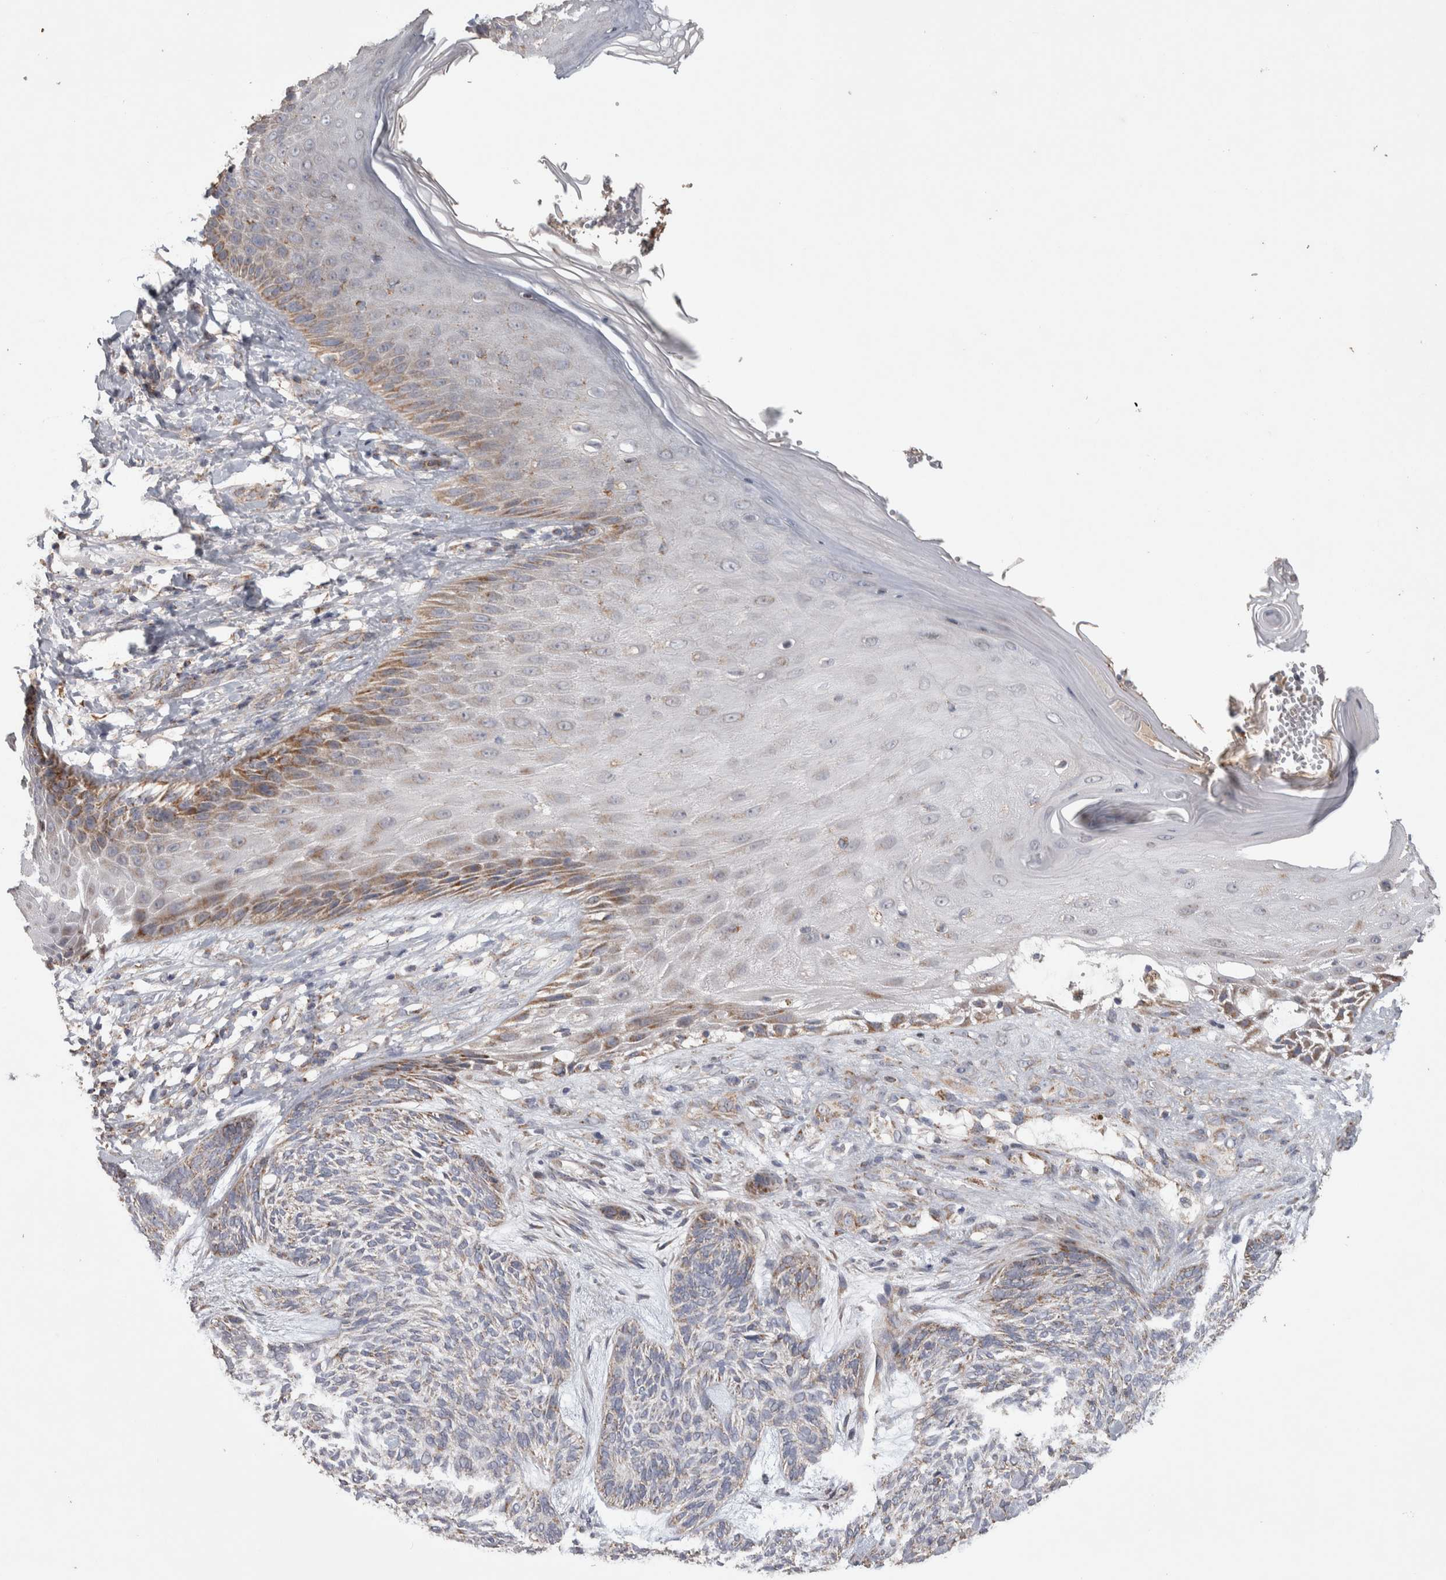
{"staining": {"intensity": "weak", "quantity": "25%-75%", "location": "cytoplasmic/membranous"}, "tissue": "skin cancer", "cell_type": "Tumor cells", "image_type": "cancer", "snomed": [{"axis": "morphology", "description": "Basal cell carcinoma"}, {"axis": "topography", "description": "Skin"}], "caption": "Skin basal cell carcinoma was stained to show a protein in brown. There is low levels of weak cytoplasmic/membranous expression in about 25%-75% of tumor cells.", "gene": "SCO1", "patient": {"sex": "male", "age": 55}}